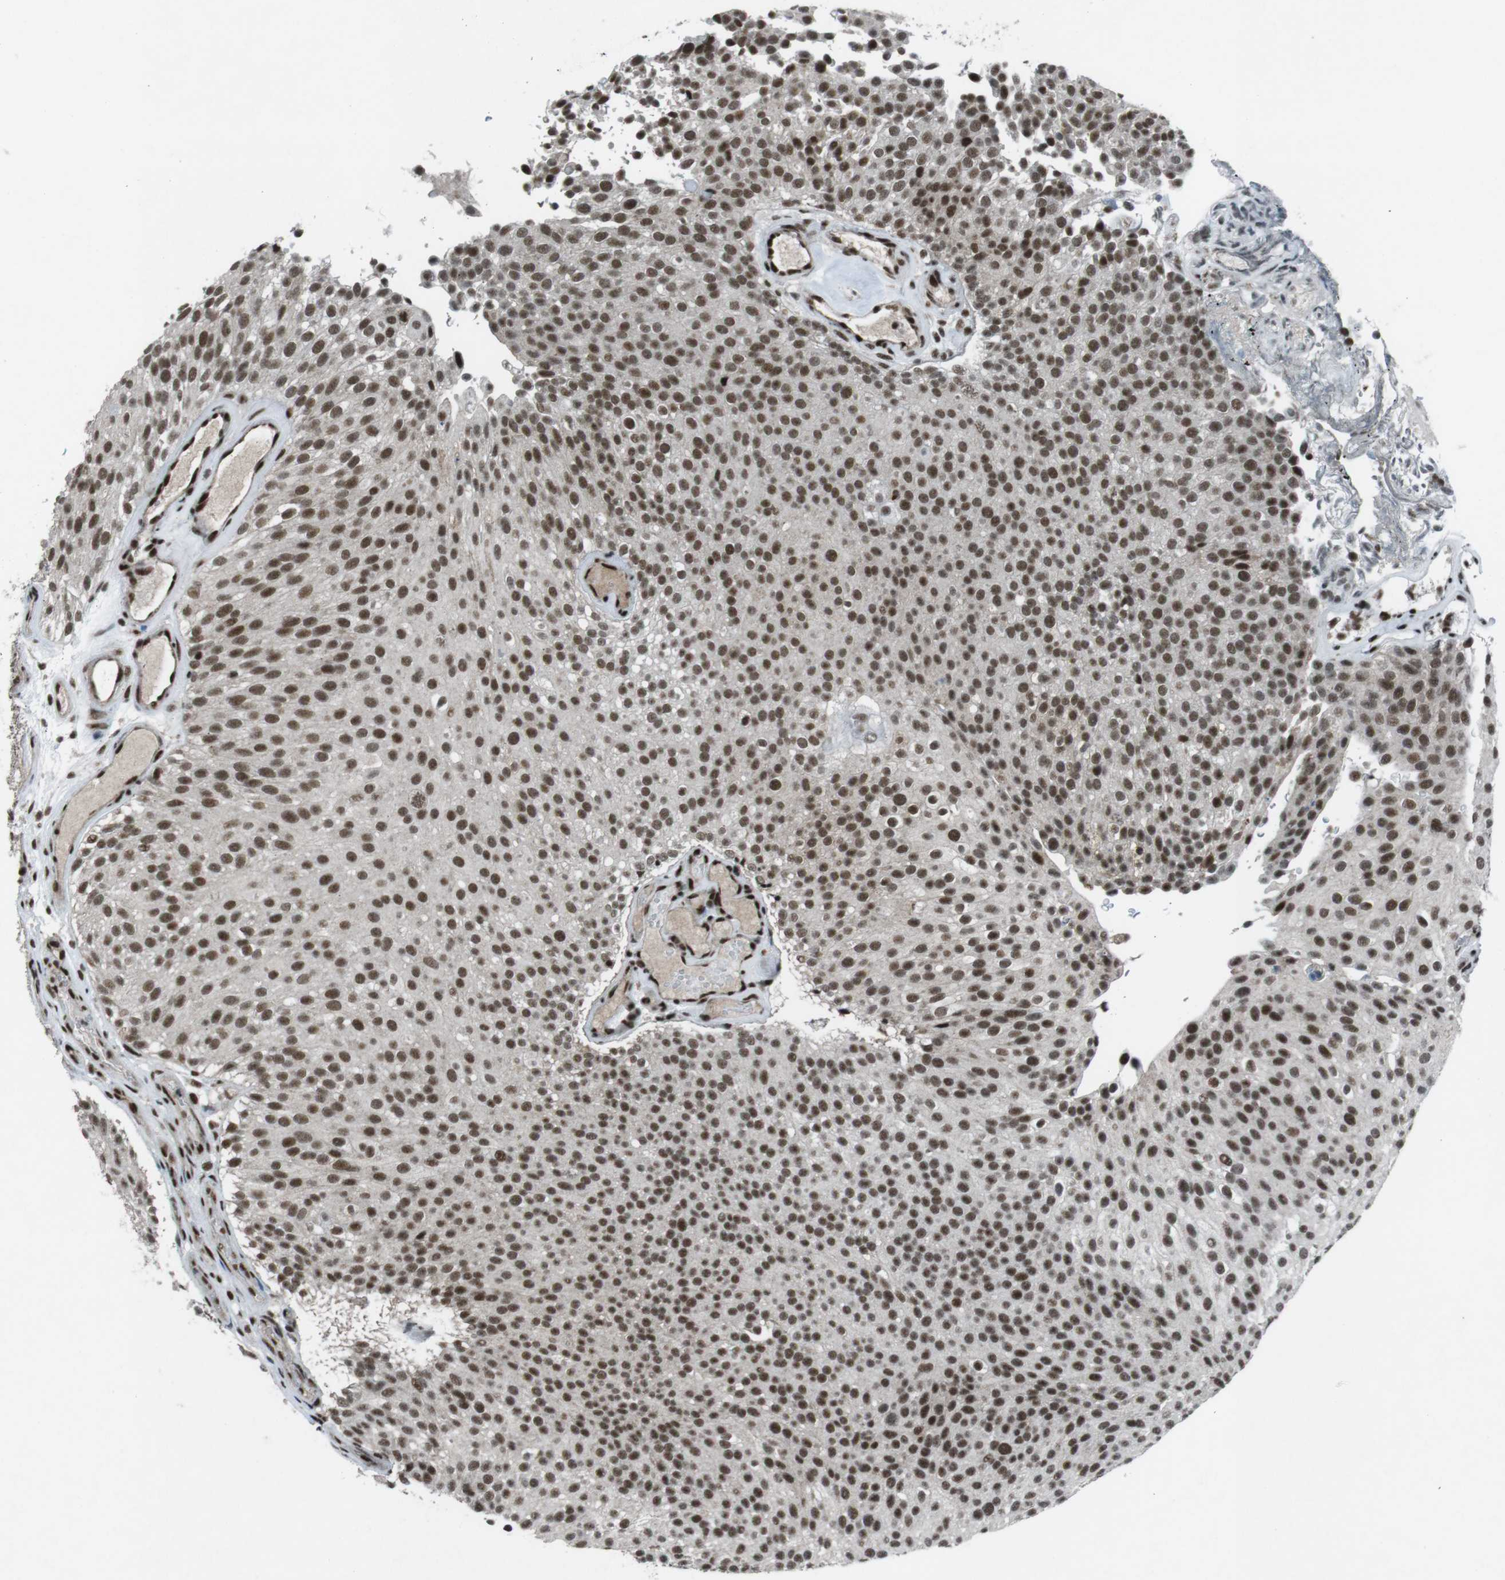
{"staining": {"intensity": "strong", "quantity": ">75%", "location": "nuclear"}, "tissue": "urothelial cancer", "cell_type": "Tumor cells", "image_type": "cancer", "snomed": [{"axis": "morphology", "description": "Urothelial carcinoma, Low grade"}, {"axis": "topography", "description": "Urinary bladder"}], "caption": "Protein staining by immunohistochemistry demonstrates strong nuclear staining in about >75% of tumor cells in urothelial cancer. The protein is stained brown, and the nuclei are stained in blue (DAB IHC with brightfield microscopy, high magnification).", "gene": "TAF1", "patient": {"sex": "male", "age": 78}}